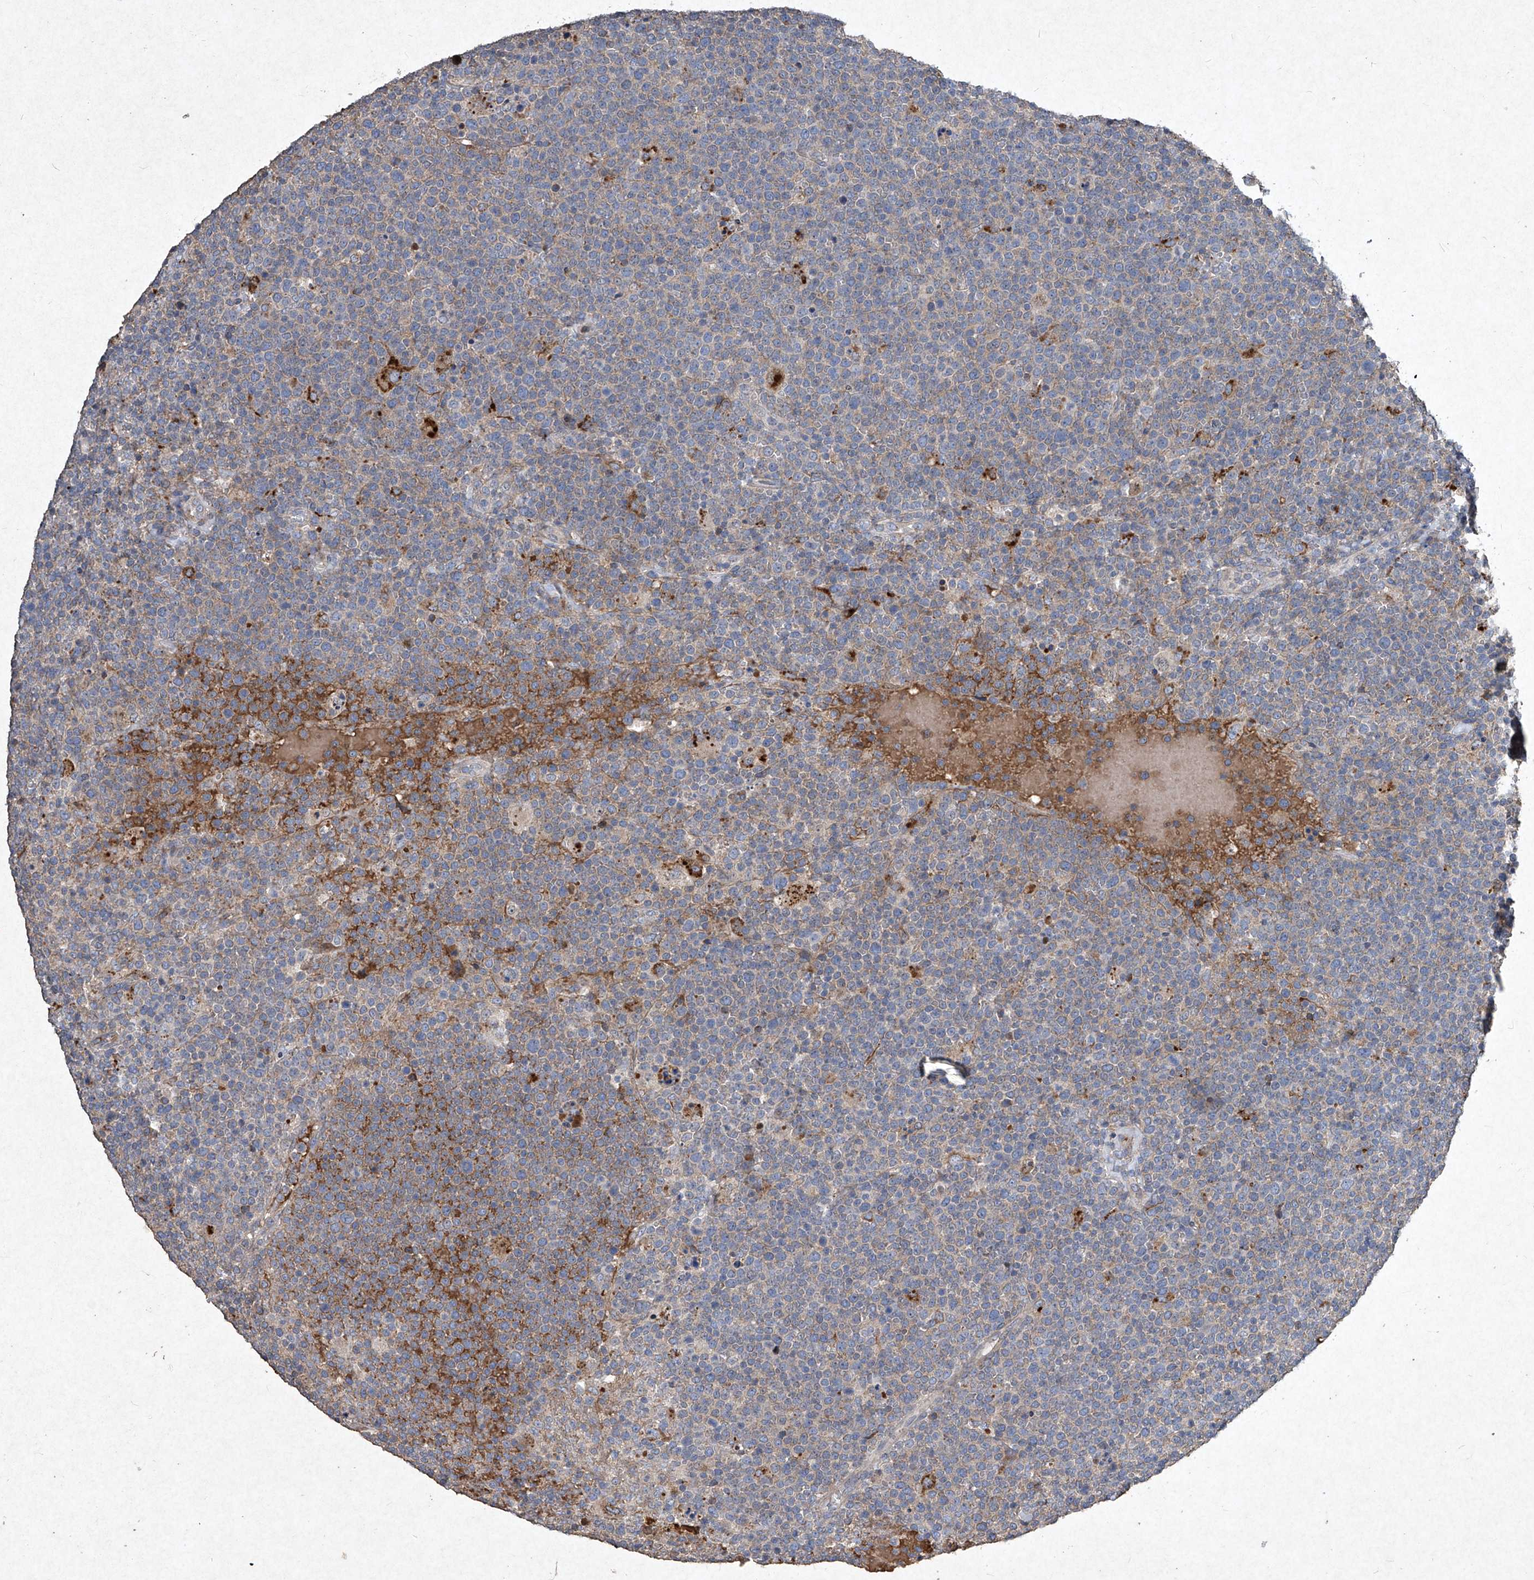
{"staining": {"intensity": "strong", "quantity": "<25%", "location": "cytoplasmic/membranous"}, "tissue": "lymphoma", "cell_type": "Tumor cells", "image_type": "cancer", "snomed": [{"axis": "morphology", "description": "Malignant lymphoma, non-Hodgkin's type, High grade"}, {"axis": "topography", "description": "Lymph node"}], "caption": "The immunohistochemical stain labels strong cytoplasmic/membranous staining in tumor cells of lymphoma tissue.", "gene": "MED16", "patient": {"sex": "male", "age": 61}}